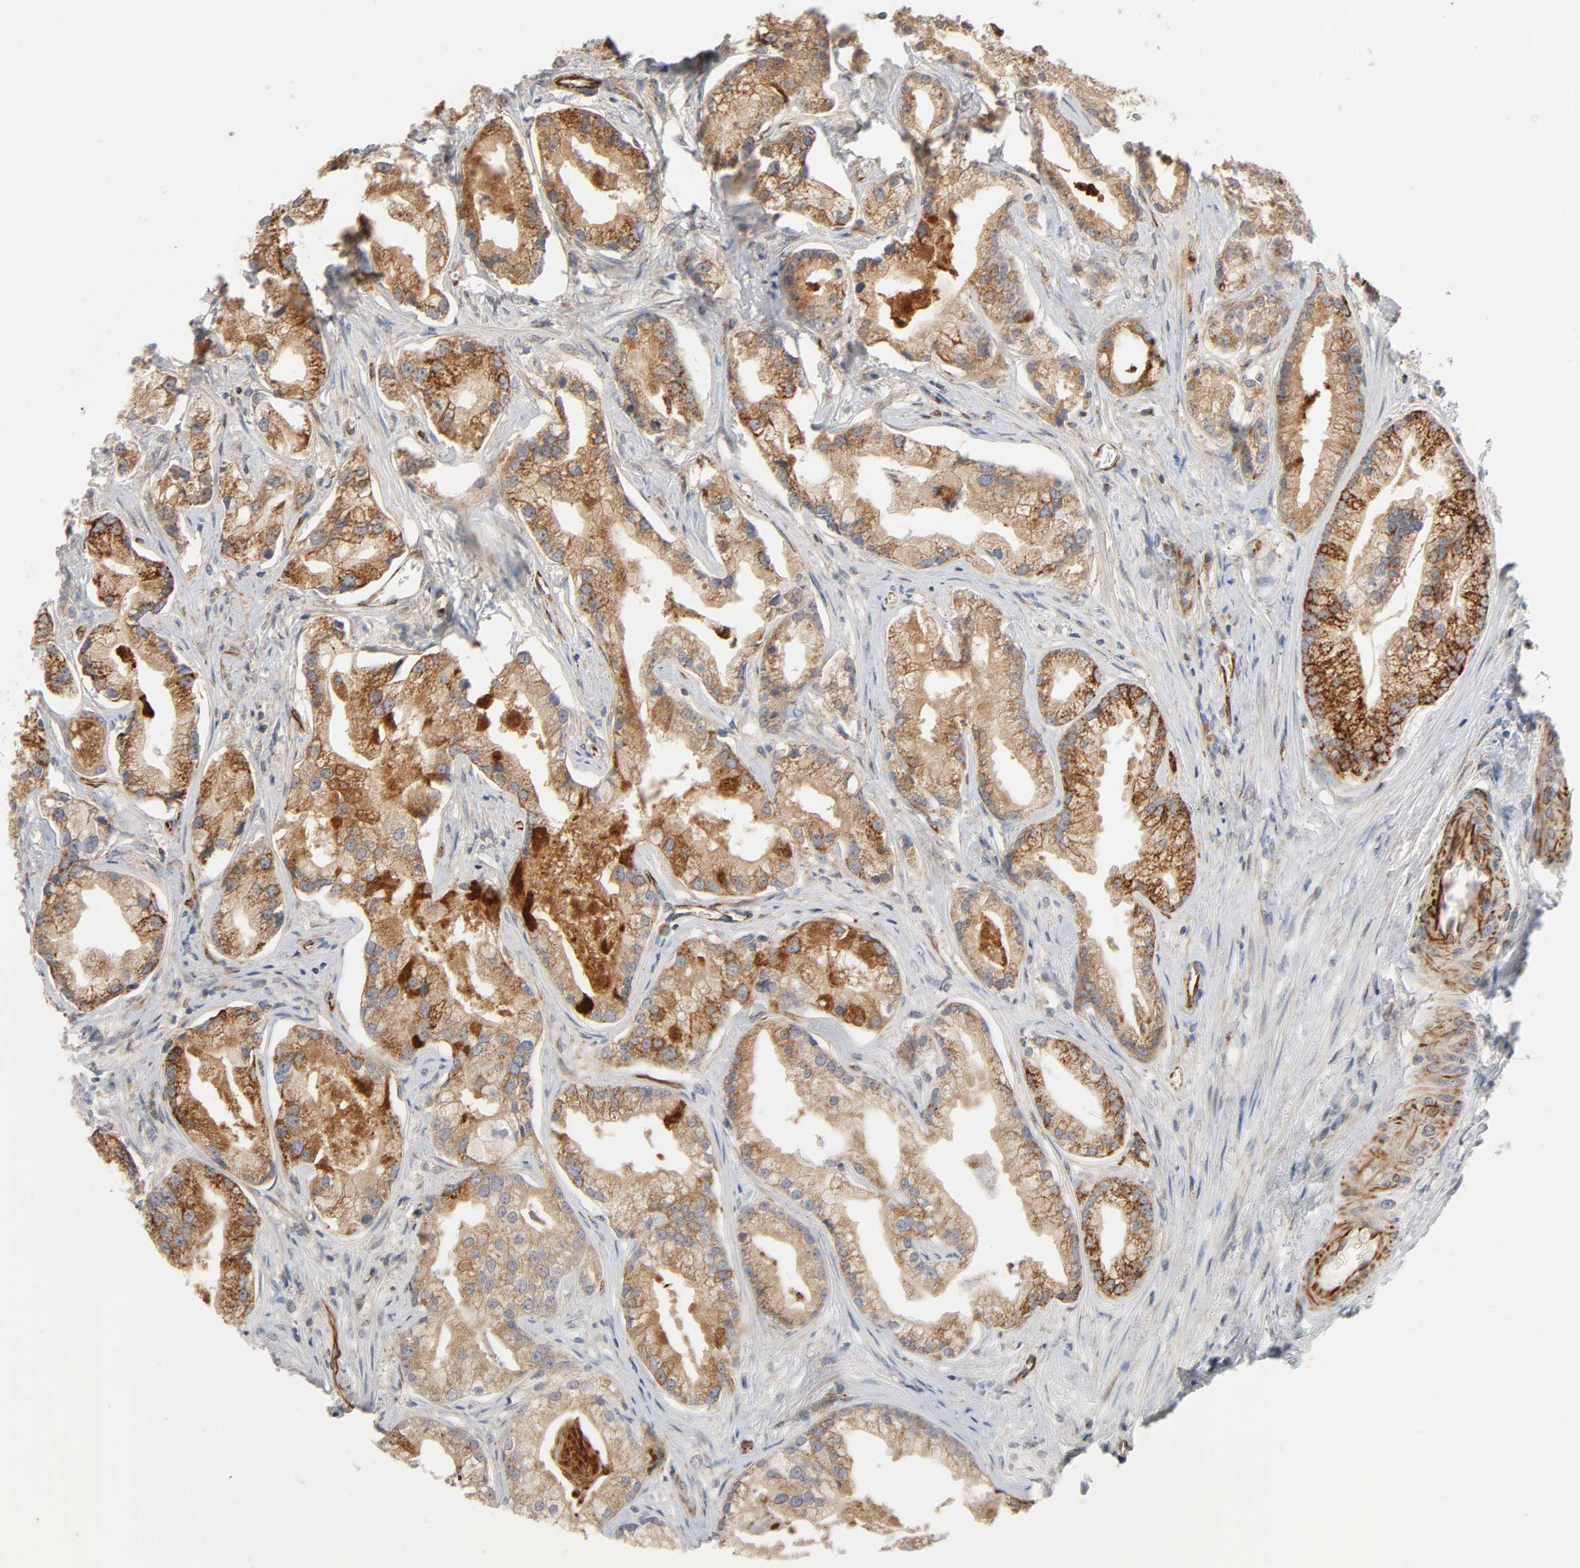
{"staining": {"intensity": "moderate", "quantity": ">75%", "location": "cytoplasmic/membranous"}, "tissue": "prostate cancer", "cell_type": "Tumor cells", "image_type": "cancer", "snomed": [{"axis": "morphology", "description": "Adenocarcinoma, Low grade"}, {"axis": "topography", "description": "Prostate"}], "caption": "The micrograph shows immunohistochemical staining of prostate cancer (low-grade adenocarcinoma). There is moderate cytoplasmic/membranous positivity is present in approximately >75% of tumor cells.", "gene": "REEP6", "patient": {"sex": "male", "age": 59}}